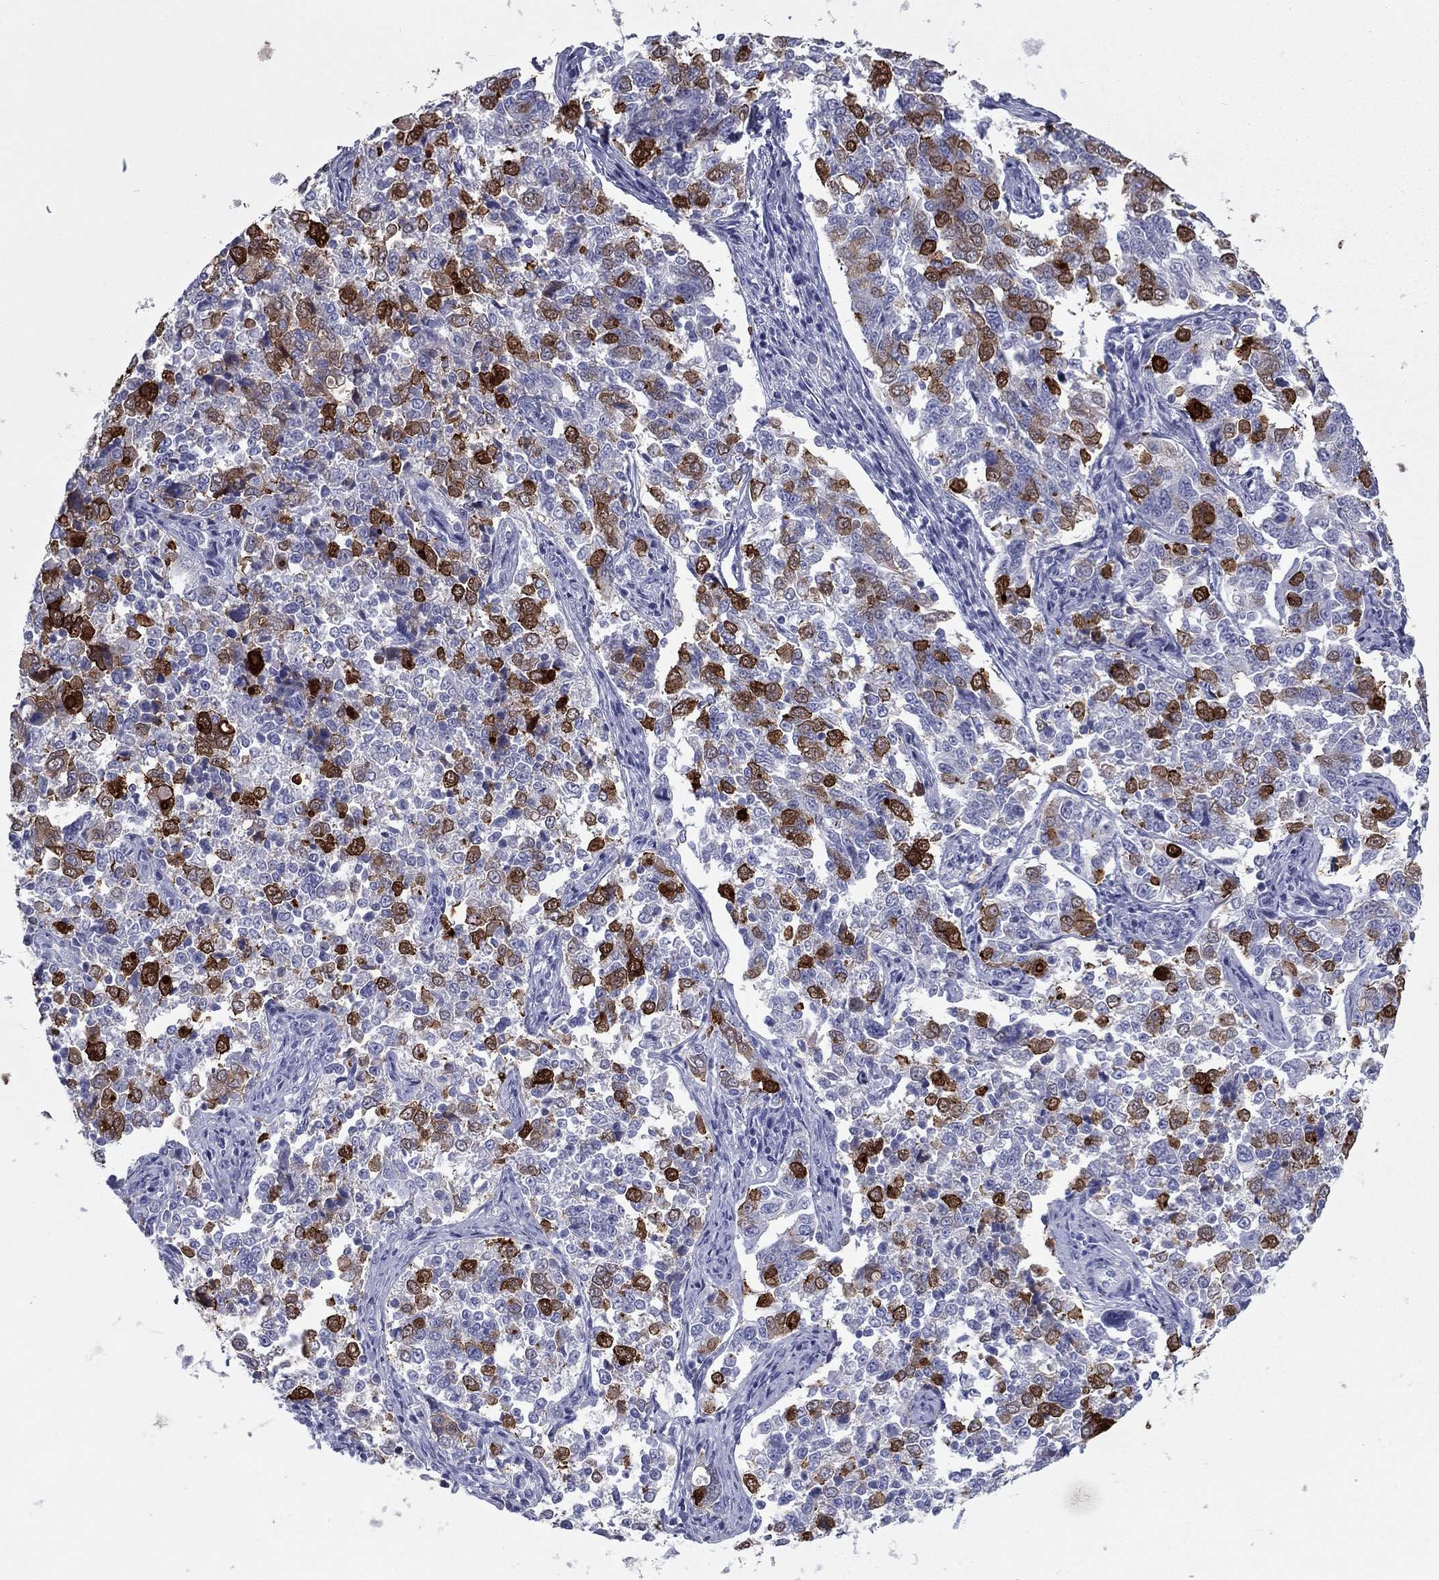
{"staining": {"intensity": "strong", "quantity": "25%-75%", "location": "cytoplasmic/membranous"}, "tissue": "endometrial cancer", "cell_type": "Tumor cells", "image_type": "cancer", "snomed": [{"axis": "morphology", "description": "Adenocarcinoma, NOS"}, {"axis": "topography", "description": "Endometrium"}], "caption": "An immunohistochemistry (IHC) histopathology image of neoplastic tissue is shown. Protein staining in brown highlights strong cytoplasmic/membranous positivity in adenocarcinoma (endometrial) within tumor cells.", "gene": "DNALI1", "patient": {"sex": "female", "age": 43}}